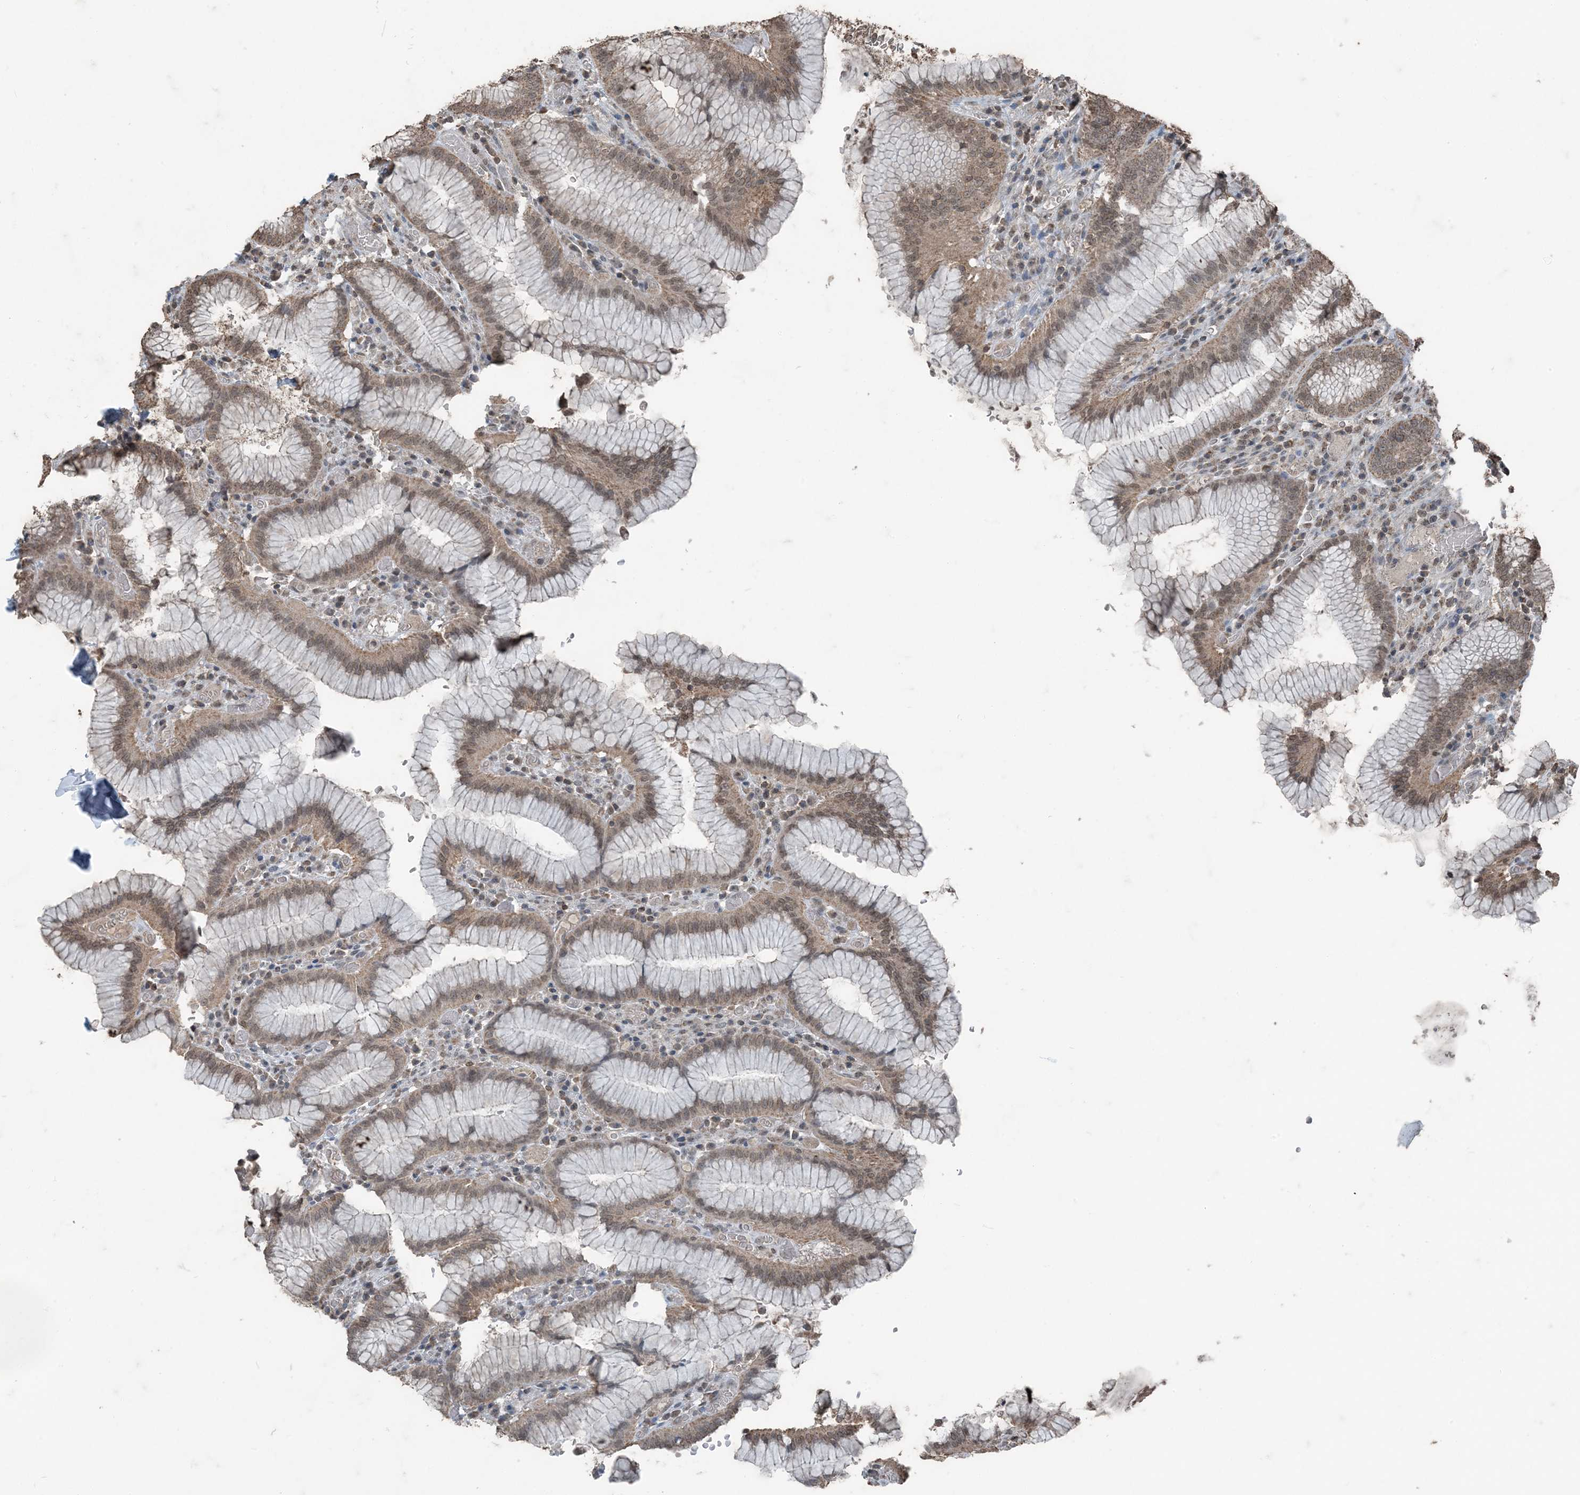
{"staining": {"intensity": "moderate", "quantity": ">75%", "location": "cytoplasmic/membranous,nuclear"}, "tissue": "stomach", "cell_type": "Glandular cells", "image_type": "normal", "snomed": [{"axis": "morphology", "description": "Normal tissue, NOS"}, {"axis": "topography", "description": "Stomach"}], "caption": "Normal stomach demonstrates moderate cytoplasmic/membranous,nuclear positivity in approximately >75% of glandular cells The staining is performed using DAB (3,3'-diaminobenzidine) brown chromogen to label protein expression. The nuclei are counter-stained blue using hematoxylin..", "gene": "GNL1", "patient": {"sex": "male", "age": 55}}